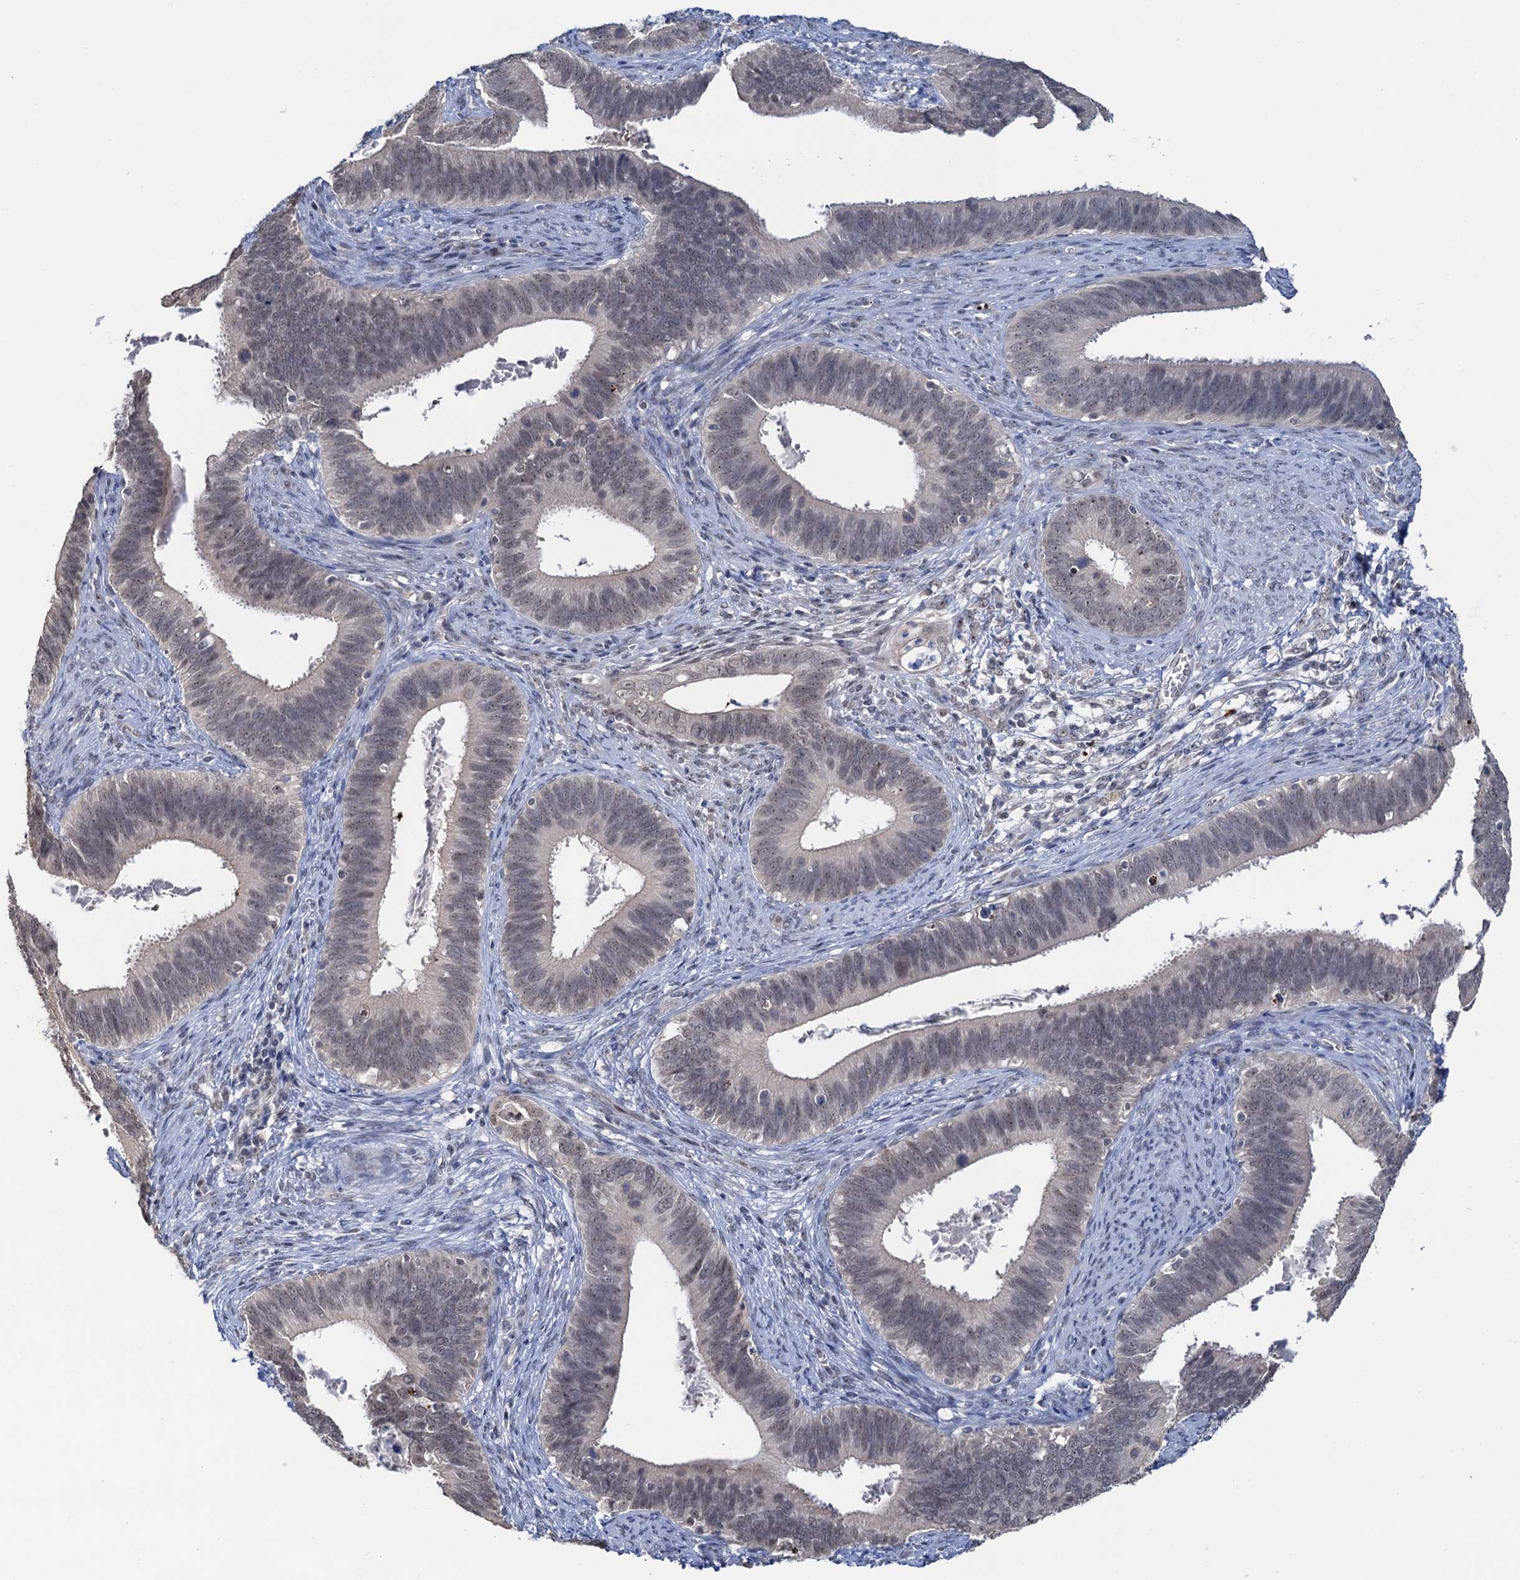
{"staining": {"intensity": "moderate", "quantity": "<25%", "location": "nuclear"}, "tissue": "cervical cancer", "cell_type": "Tumor cells", "image_type": "cancer", "snomed": [{"axis": "morphology", "description": "Adenocarcinoma, NOS"}, {"axis": "topography", "description": "Cervix"}], "caption": "Immunohistochemical staining of adenocarcinoma (cervical) demonstrates moderate nuclear protein staining in approximately <25% of tumor cells. The protein is stained brown, and the nuclei are stained in blue (DAB (3,3'-diaminobenzidine) IHC with brightfield microscopy, high magnification).", "gene": "NAT10", "patient": {"sex": "female", "age": 42}}